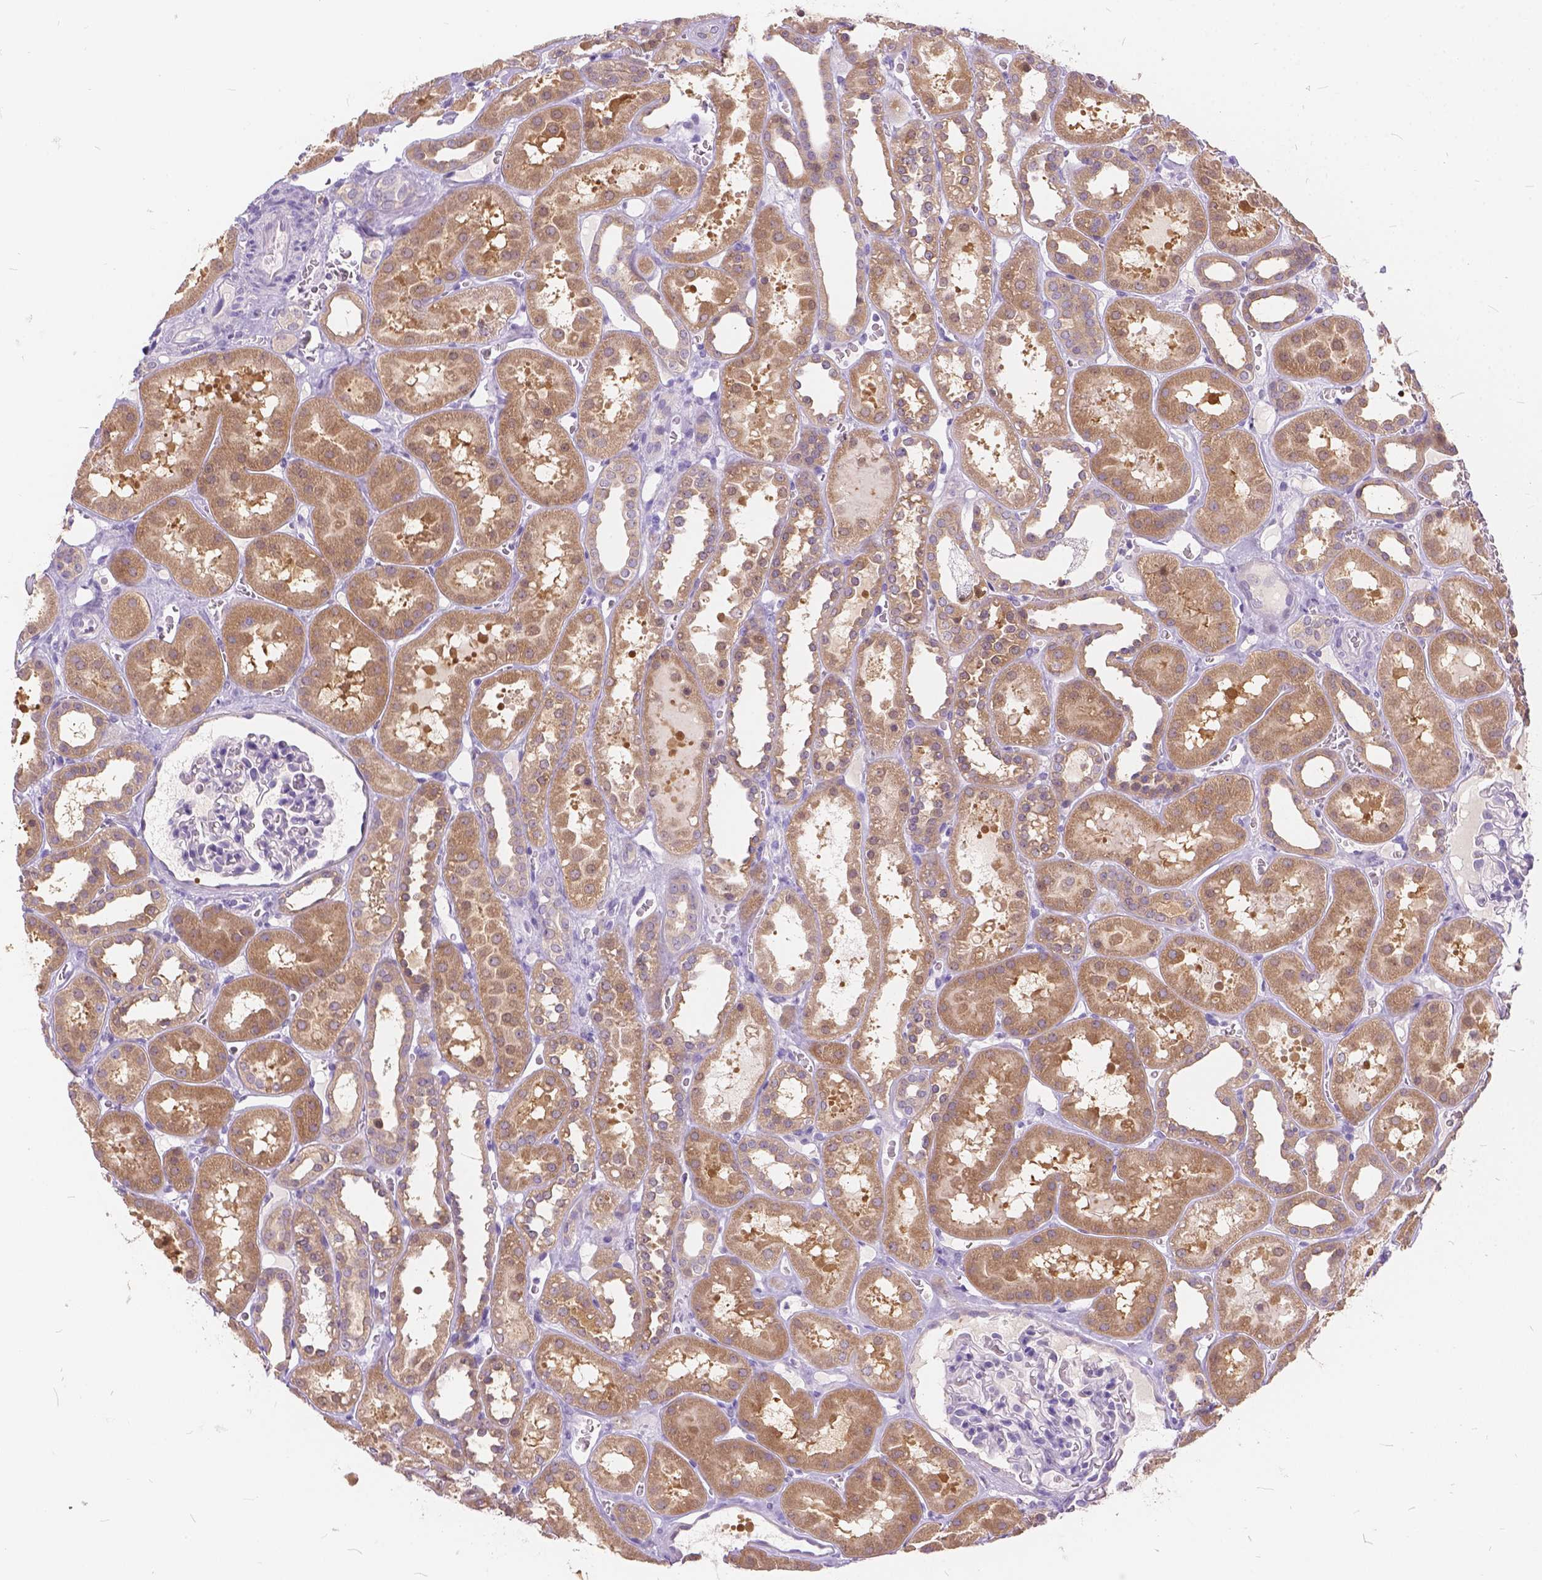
{"staining": {"intensity": "negative", "quantity": "none", "location": "none"}, "tissue": "kidney", "cell_type": "Cells in glomeruli", "image_type": "normal", "snomed": [{"axis": "morphology", "description": "Normal tissue, NOS"}, {"axis": "topography", "description": "Kidney"}], "caption": "IHC micrograph of normal human kidney stained for a protein (brown), which demonstrates no positivity in cells in glomeruli. (DAB (3,3'-diaminobenzidine) immunohistochemistry, high magnification).", "gene": "PEX11G", "patient": {"sex": "female", "age": 41}}